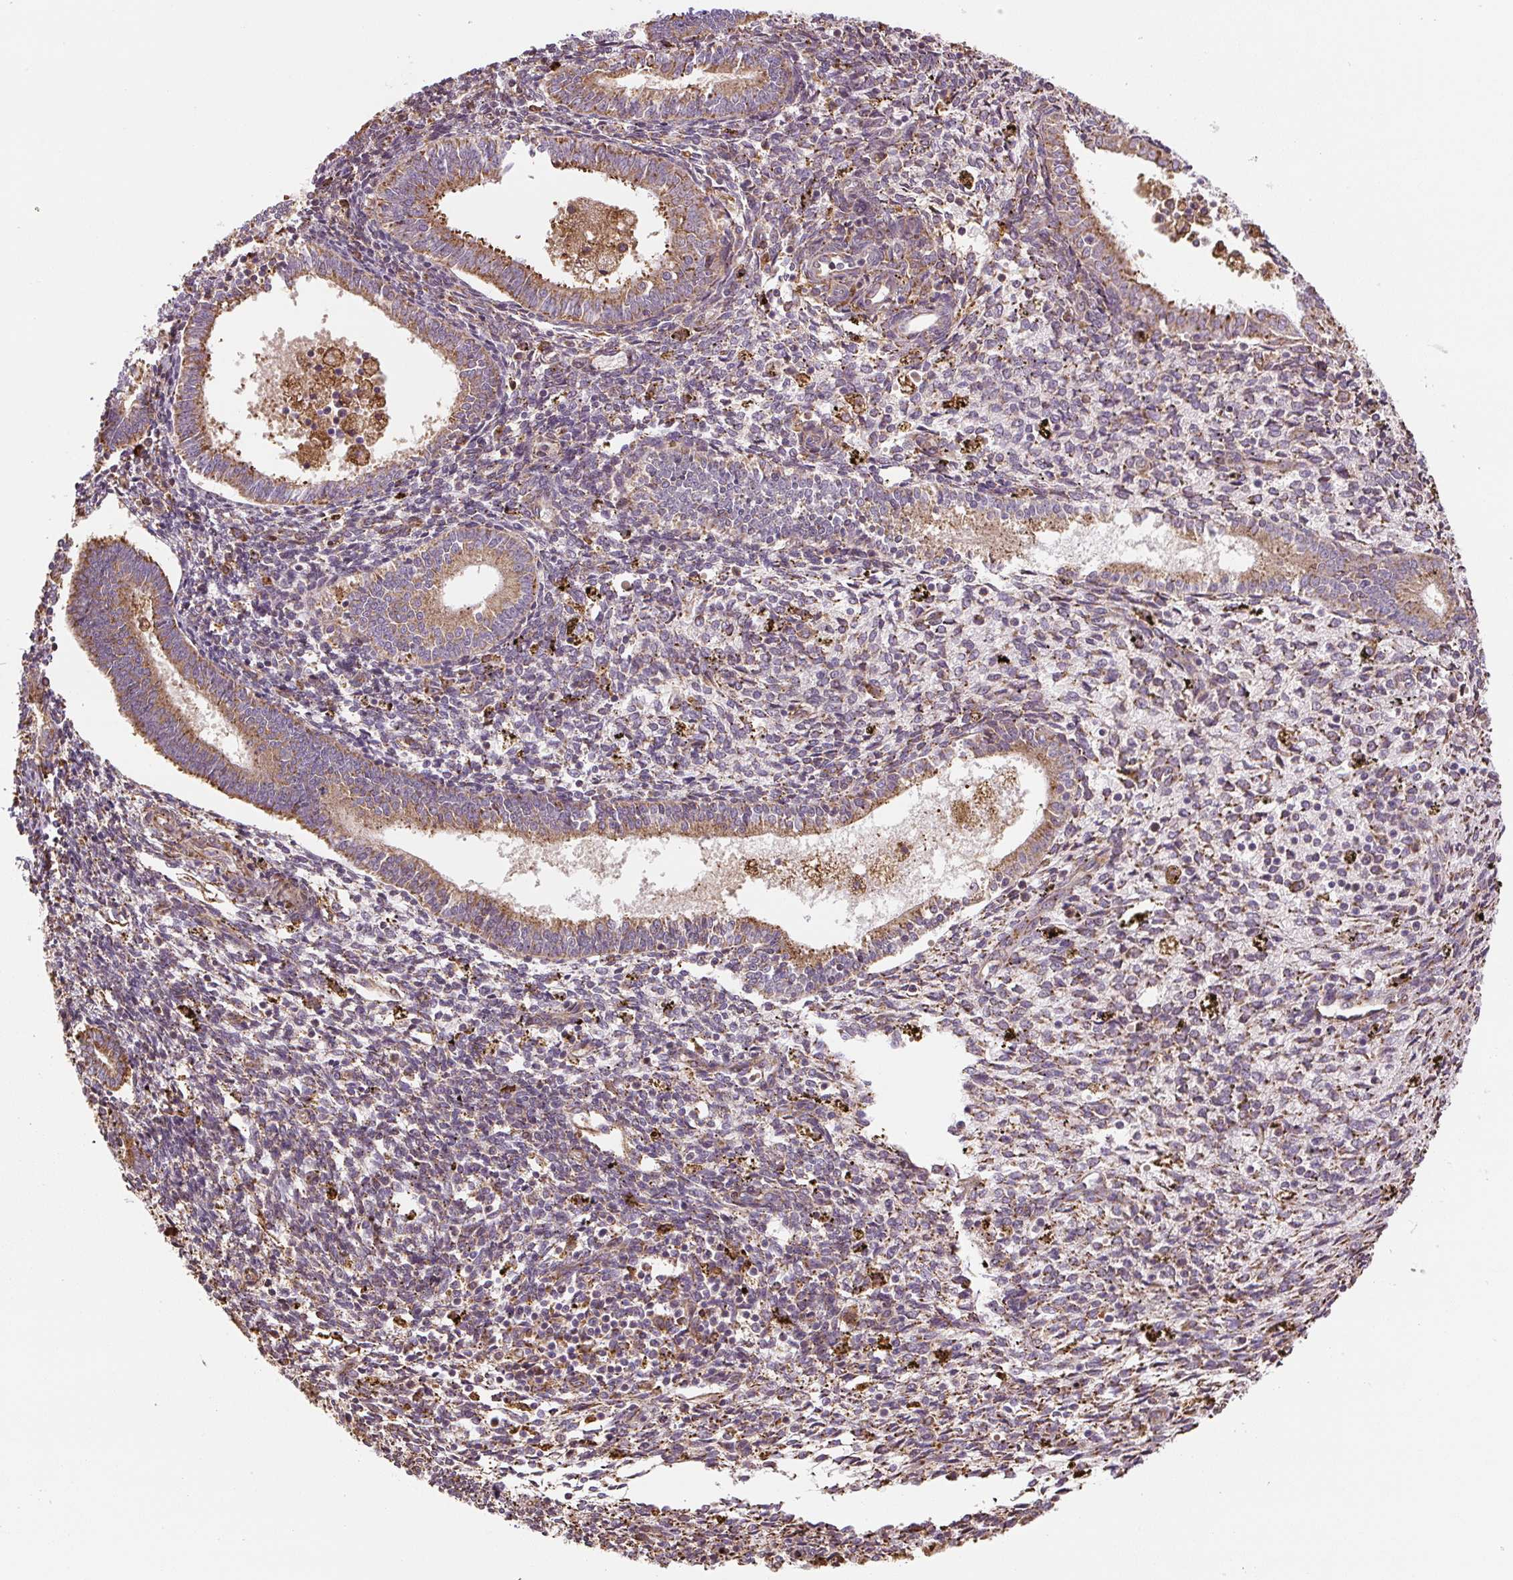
{"staining": {"intensity": "moderate", "quantity": "<25%", "location": "cytoplasmic/membranous"}, "tissue": "endometrium", "cell_type": "Cells in endometrial stroma", "image_type": "normal", "snomed": [{"axis": "morphology", "description": "Normal tissue, NOS"}, {"axis": "topography", "description": "Endometrium"}], "caption": "Moderate cytoplasmic/membranous expression is appreciated in about <25% of cells in endometrial stroma in normal endometrium. (DAB = brown stain, brightfield microscopy at high magnification).", "gene": "RASA1", "patient": {"sex": "female", "age": 41}}